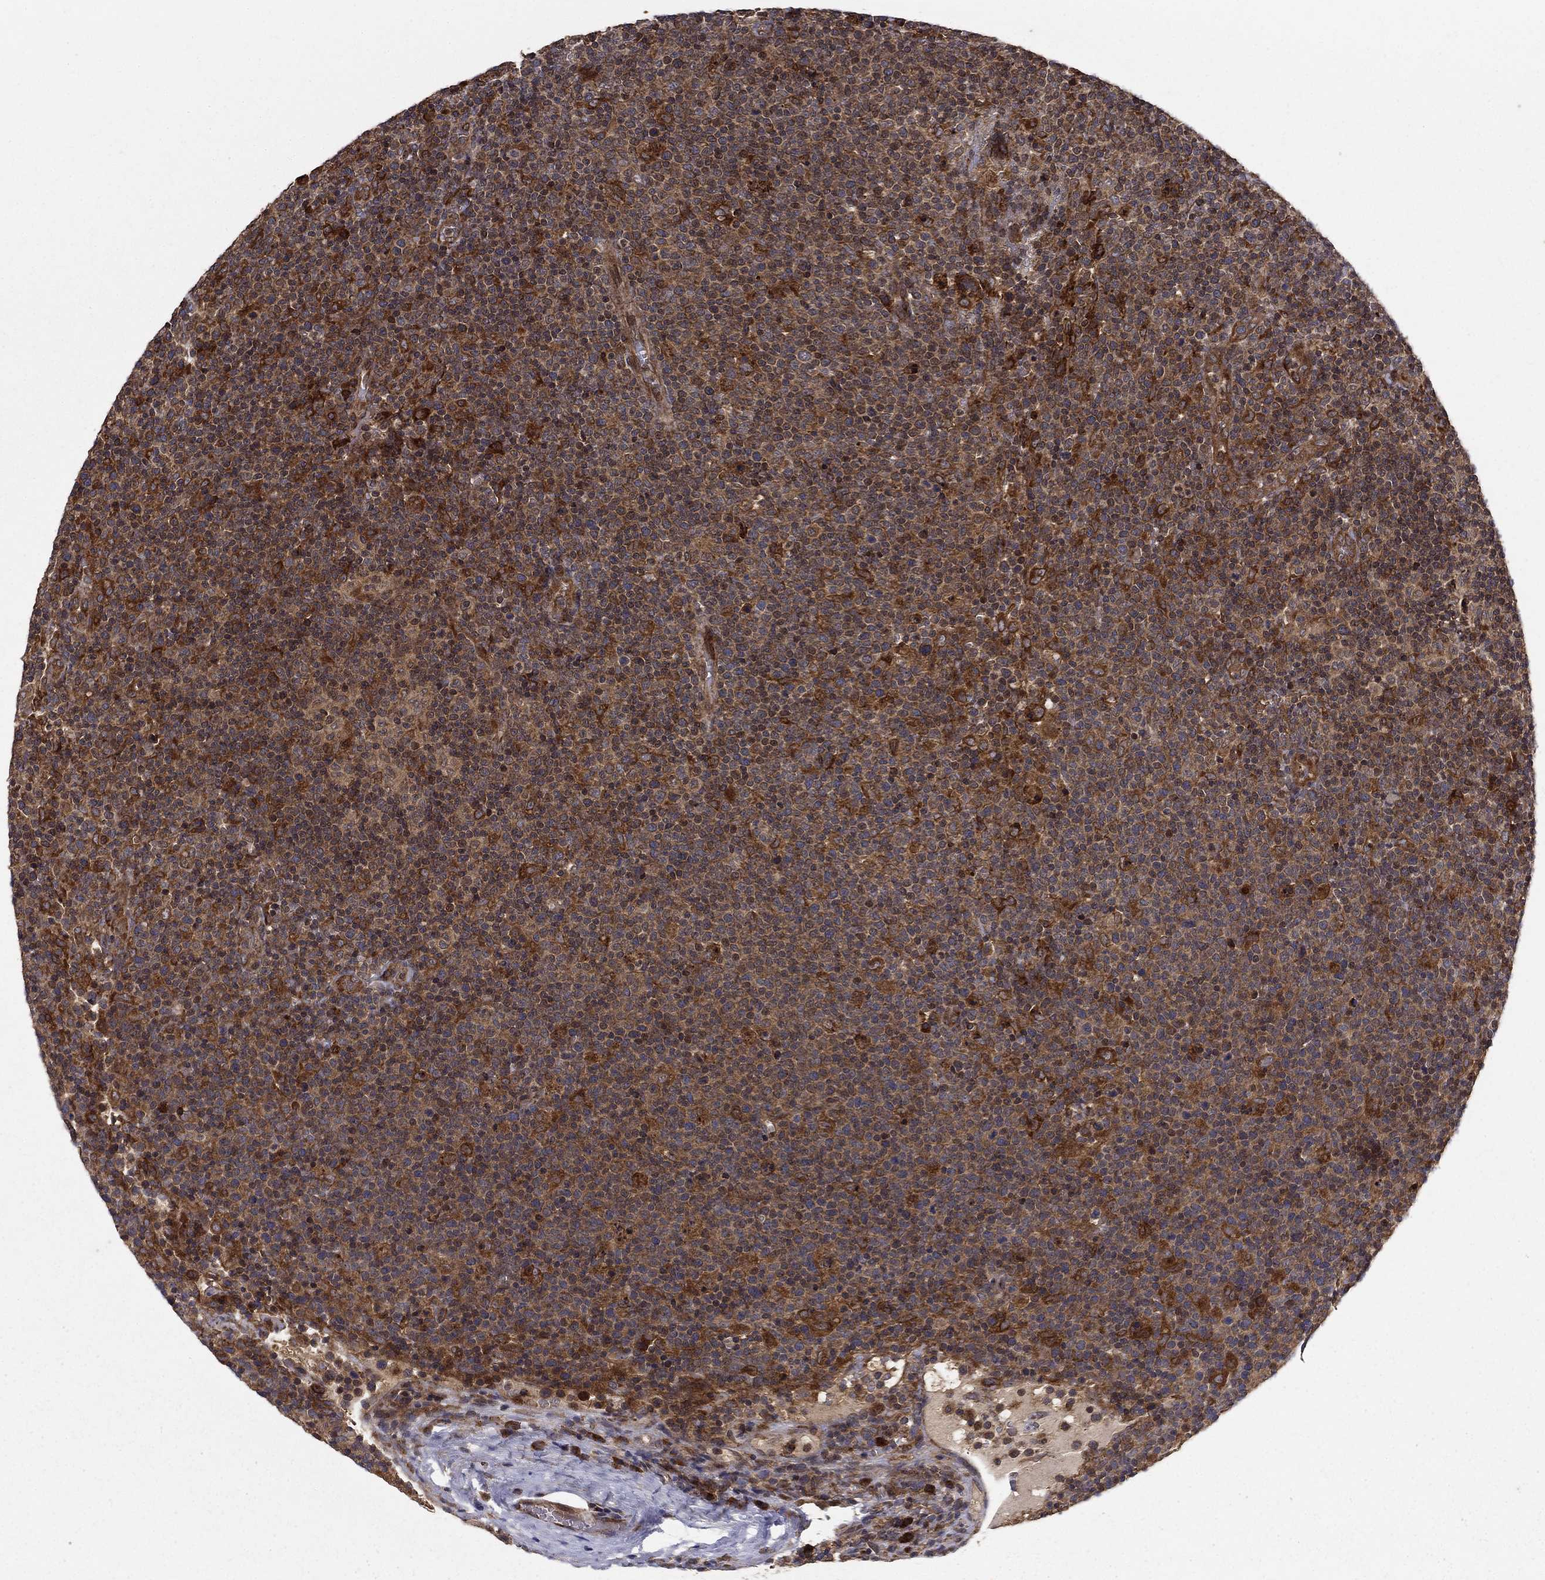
{"staining": {"intensity": "strong", "quantity": "25%-75%", "location": "cytoplasmic/membranous"}, "tissue": "lymphoma", "cell_type": "Tumor cells", "image_type": "cancer", "snomed": [{"axis": "morphology", "description": "Malignant lymphoma, non-Hodgkin's type, High grade"}, {"axis": "topography", "description": "Lymph node"}], "caption": "Malignant lymphoma, non-Hodgkin's type (high-grade) stained with immunohistochemistry (IHC) reveals strong cytoplasmic/membranous positivity in approximately 25%-75% of tumor cells.", "gene": "BABAM2", "patient": {"sex": "male", "age": 61}}